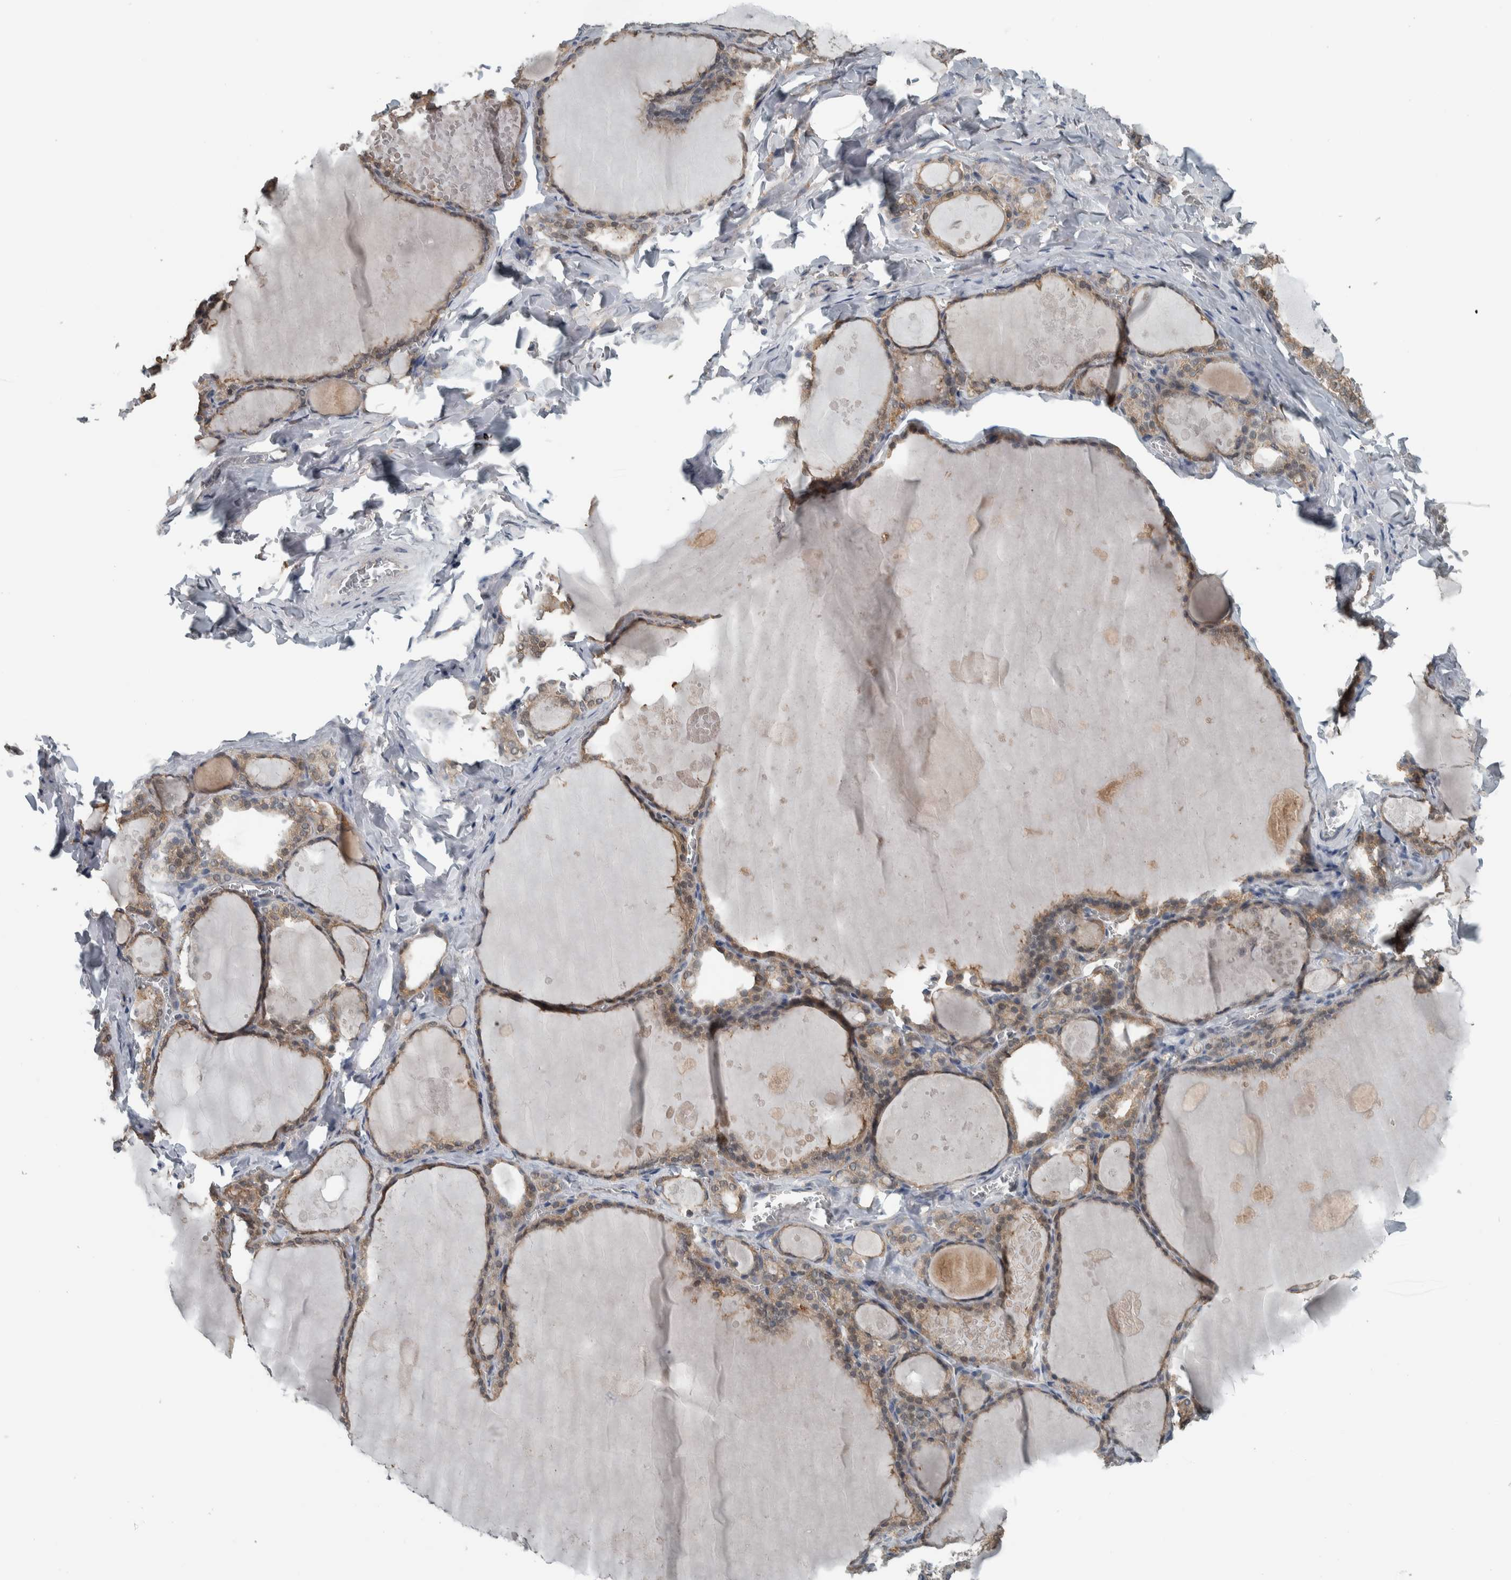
{"staining": {"intensity": "moderate", "quantity": ">75%", "location": "cytoplasmic/membranous,nuclear"}, "tissue": "thyroid gland", "cell_type": "Glandular cells", "image_type": "normal", "snomed": [{"axis": "morphology", "description": "Normal tissue, NOS"}, {"axis": "topography", "description": "Thyroid gland"}], "caption": "Unremarkable thyroid gland shows moderate cytoplasmic/membranous,nuclear positivity in approximately >75% of glandular cells, visualized by immunohistochemistry. Using DAB (3,3'-diaminobenzidine) (brown) and hematoxylin (blue) stains, captured at high magnification using brightfield microscopy.", "gene": "ALAD", "patient": {"sex": "male", "age": 56}}